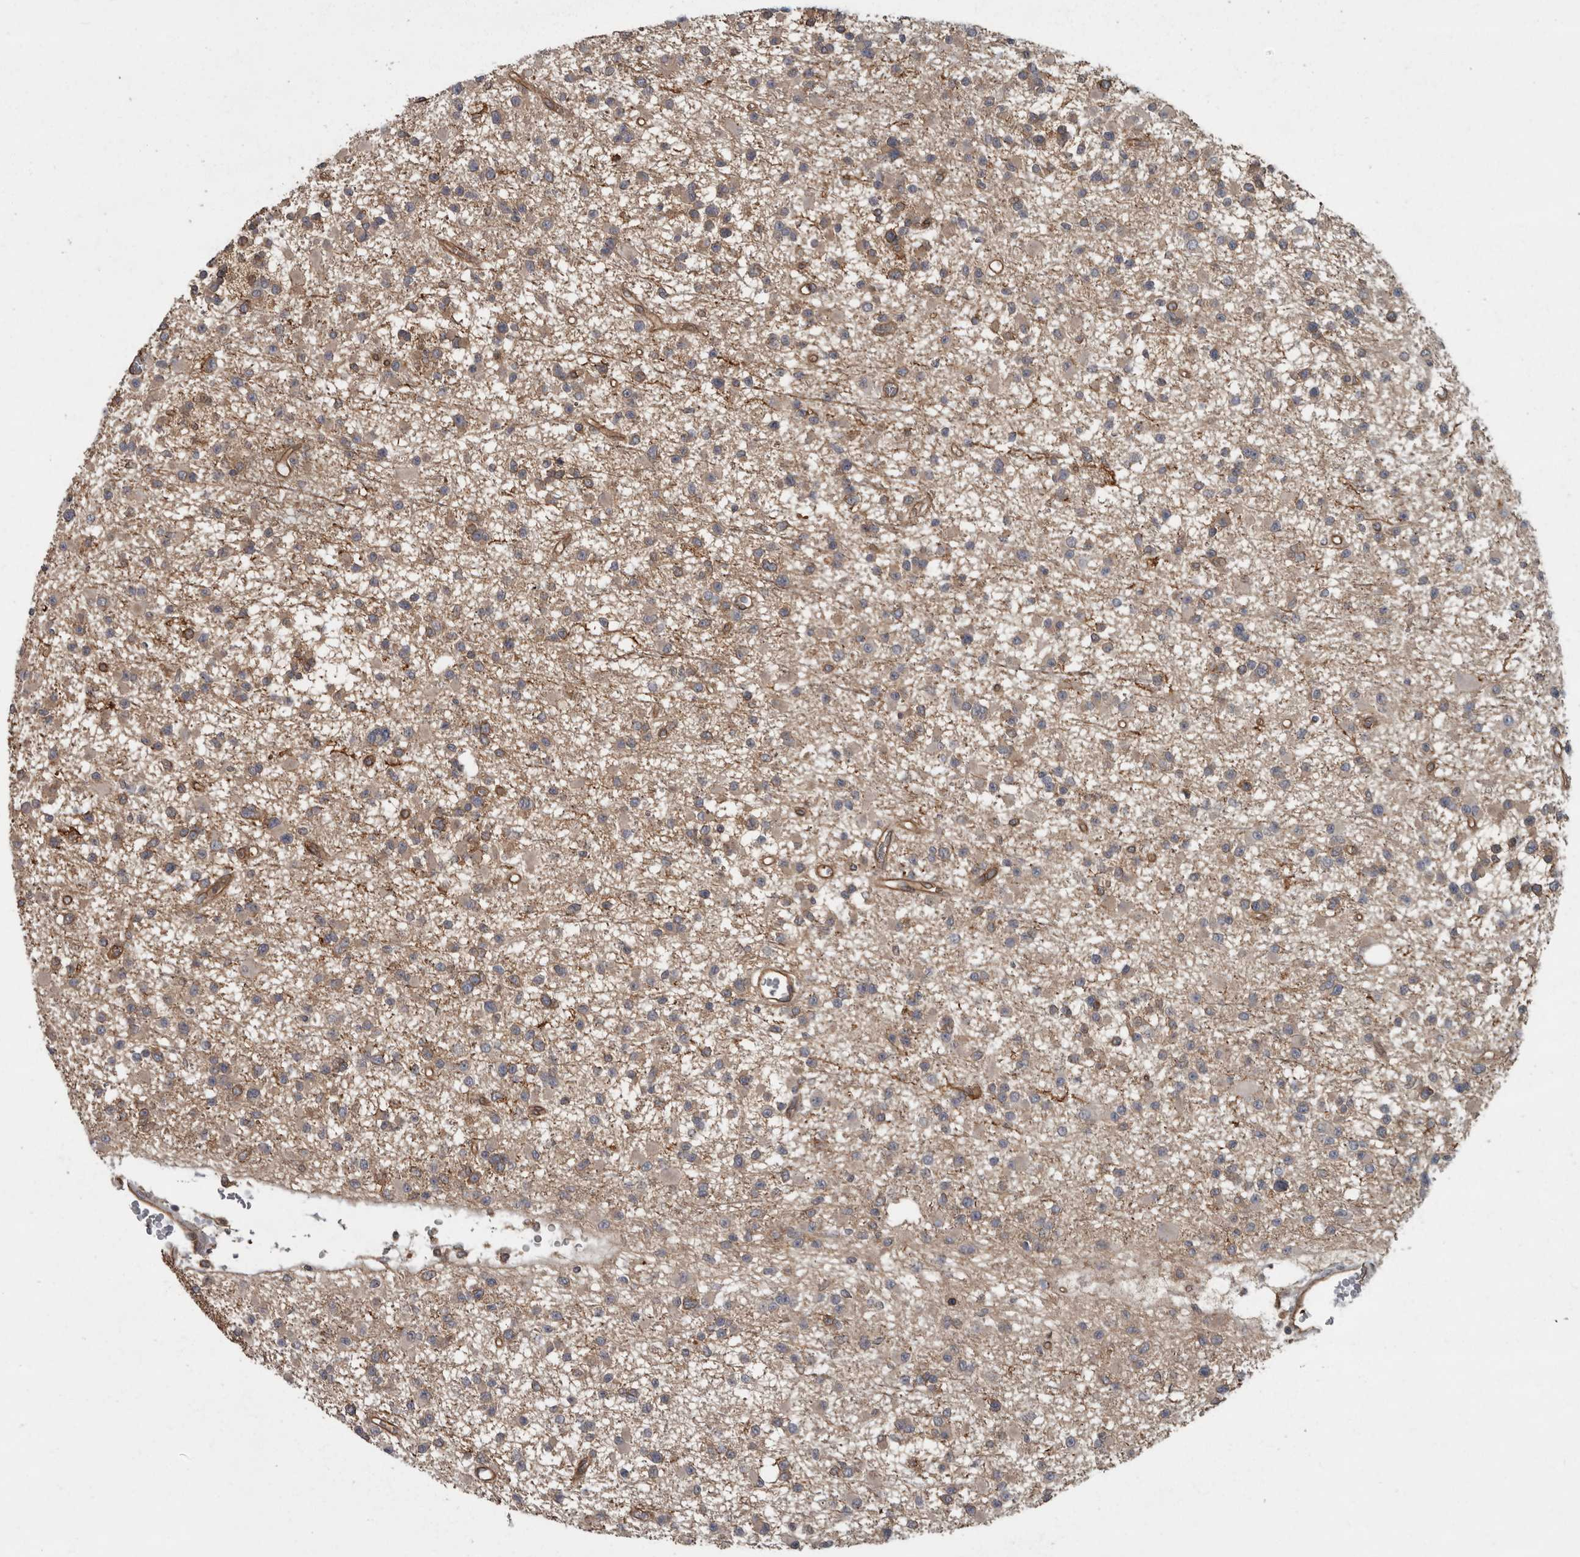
{"staining": {"intensity": "weak", "quantity": "25%-75%", "location": "cytoplasmic/membranous"}, "tissue": "glioma", "cell_type": "Tumor cells", "image_type": "cancer", "snomed": [{"axis": "morphology", "description": "Glioma, malignant, Low grade"}, {"axis": "topography", "description": "Brain"}], "caption": "A brown stain labels weak cytoplasmic/membranous expression of a protein in malignant glioma (low-grade) tumor cells.", "gene": "VEGFD", "patient": {"sex": "female", "age": 22}}